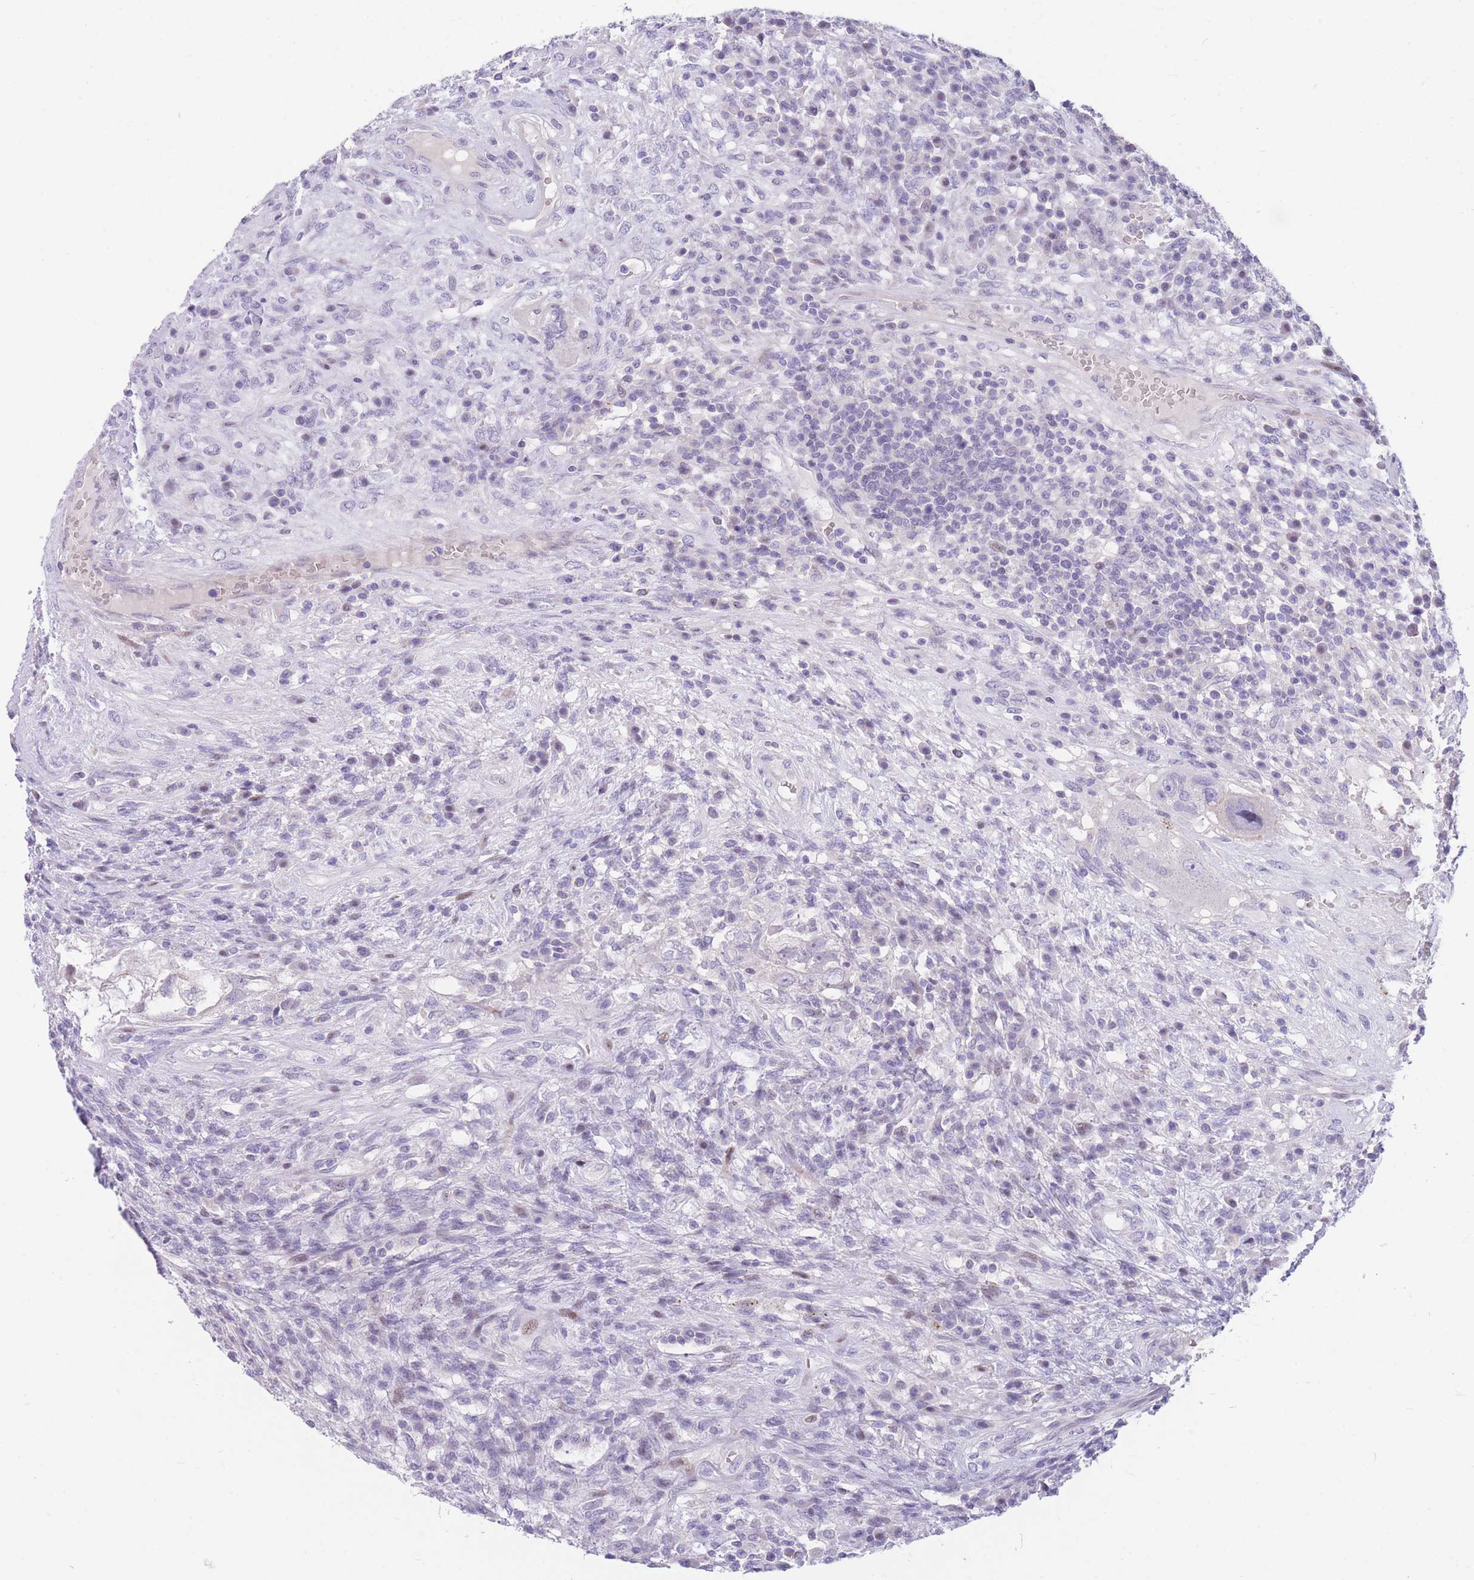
{"staining": {"intensity": "negative", "quantity": "none", "location": "none"}, "tissue": "testis cancer", "cell_type": "Tumor cells", "image_type": "cancer", "snomed": [{"axis": "morphology", "description": "Carcinoma, Embryonal, NOS"}, {"axis": "topography", "description": "Testis"}], "caption": "Tumor cells show no significant positivity in testis embryonal carcinoma.", "gene": "SHCBP1", "patient": {"sex": "male", "age": 26}}